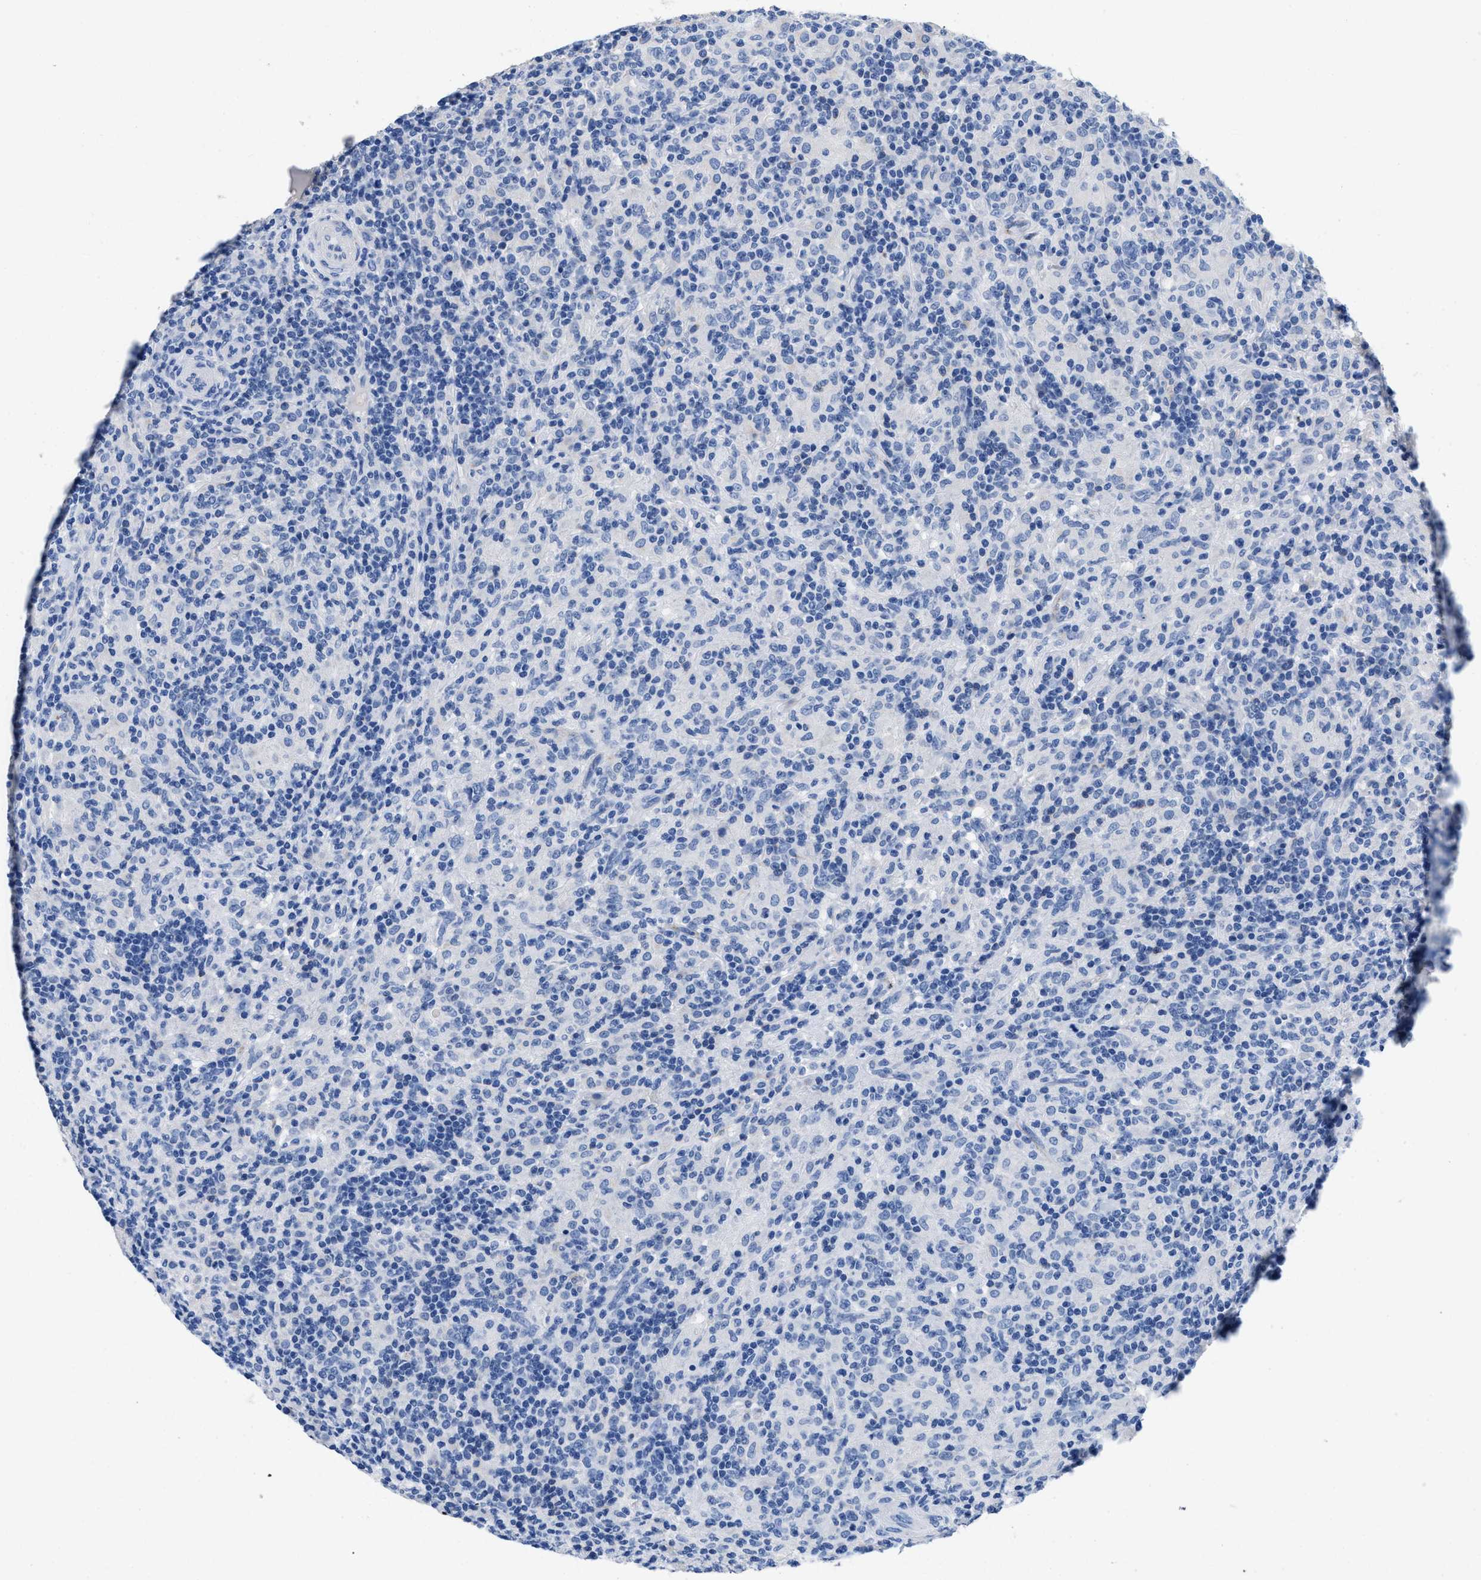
{"staining": {"intensity": "negative", "quantity": "none", "location": "none"}, "tissue": "lymphoma", "cell_type": "Tumor cells", "image_type": "cancer", "snomed": [{"axis": "morphology", "description": "Hodgkin's disease, NOS"}, {"axis": "topography", "description": "Lymph node"}], "caption": "Immunohistochemical staining of human Hodgkin's disease shows no significant staining in tumor cells. The staining was performed using DAB (3,3'-diaminobenzidine) to visualize the protein expression in brown, while the nuclei were stained in blue with hematoxylin (Magnification: 20x).", "gene": "SLFN13", "patient": {"sex": "male", "age": 70}}